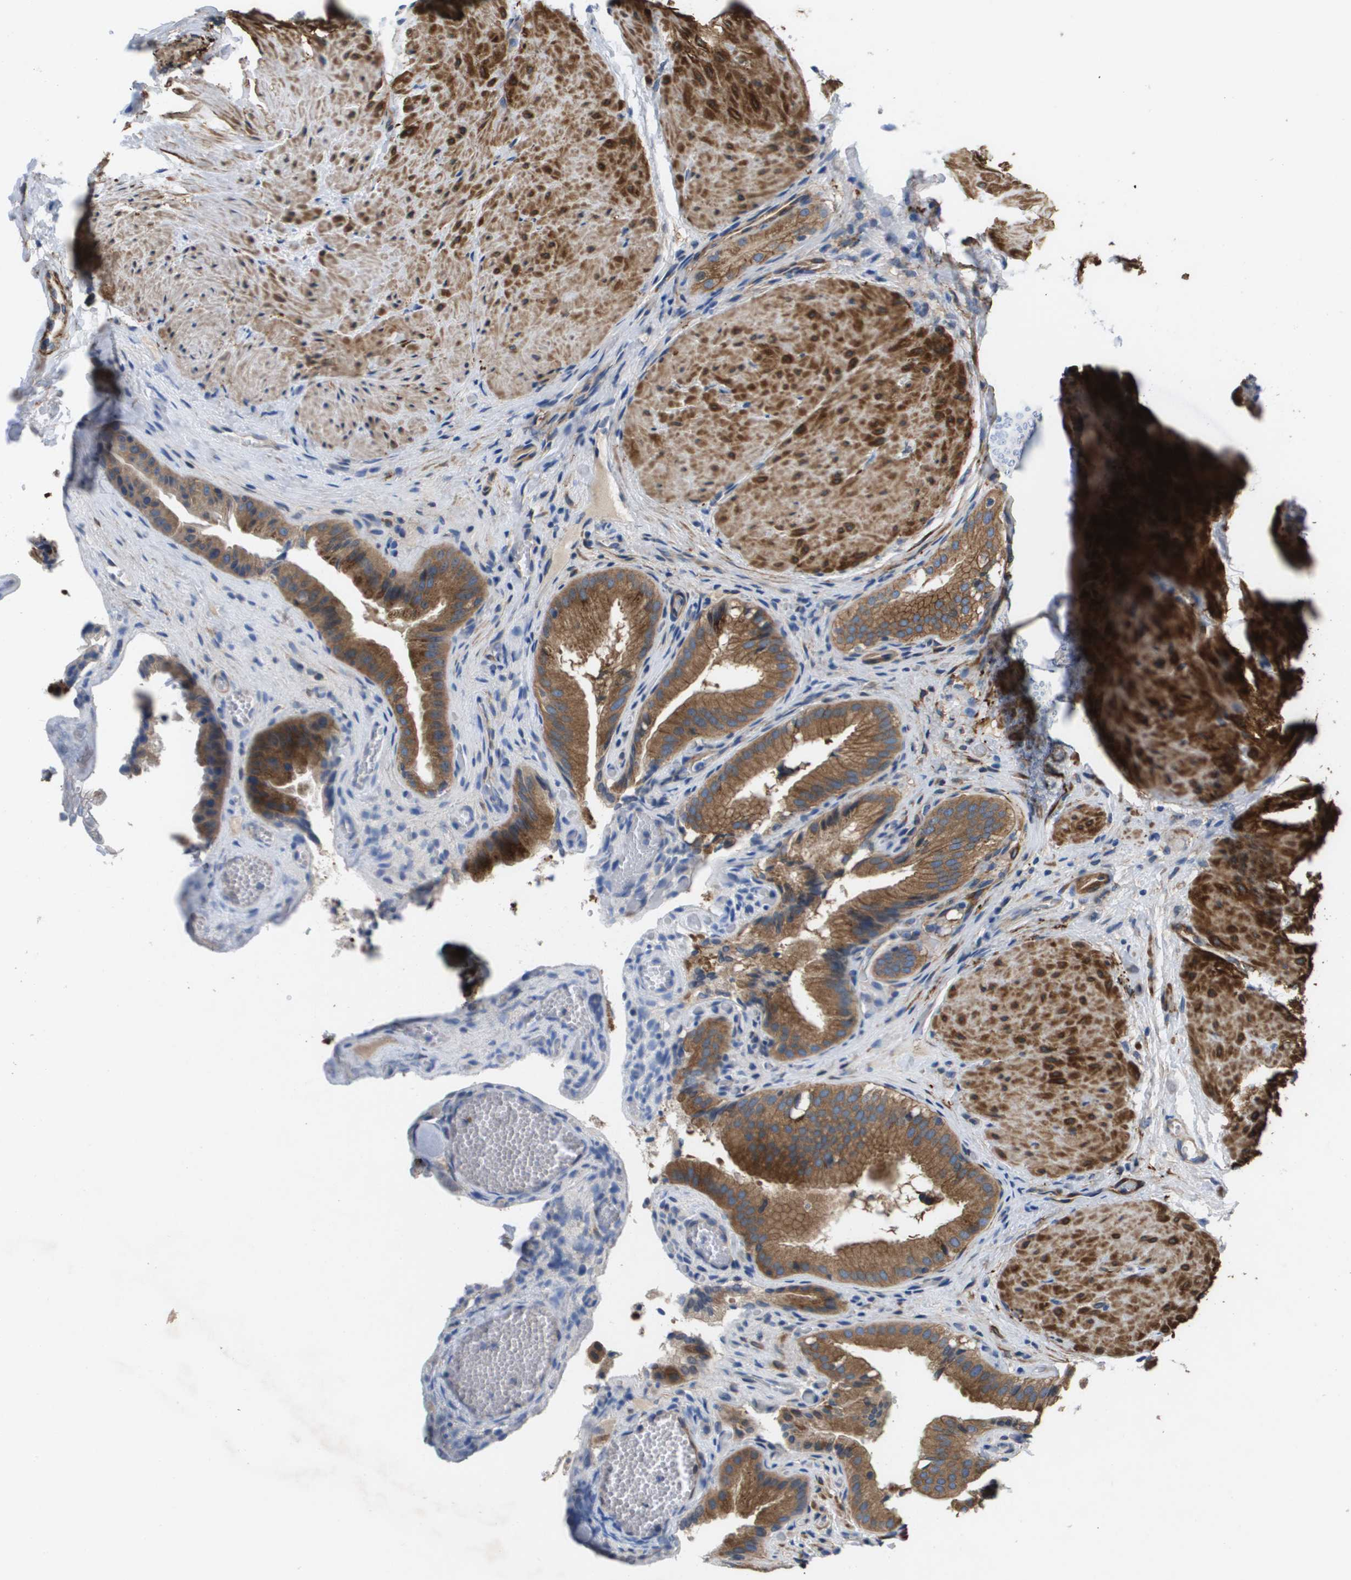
{"staining": {"intensity": "moderate", "quantity": ">75%", "location": "cytoplasmic/membranous"}, "tissue": "gallbladder", "cell_type": "Glandular cells", "image_type": "normal", "snomed": [{"axis": "morphology", "description": "Normal tissue, NOS"}, {"axis": "topography", "description": "Gallbladder"}], "caption": "An IHC image of normal tissue is shown. Protein staining in brown shows moderate cytoplasmic/membranous positivity in gallbladder within glandular cells. The staining is performed using DAB (3,3'-diaminobenzidine) brown chromogen to label protein expression. The nuclei are counter-stained blue using hematoxylin.", "gene": "LPP", "patient": {"sex": "male", "age": 49}}